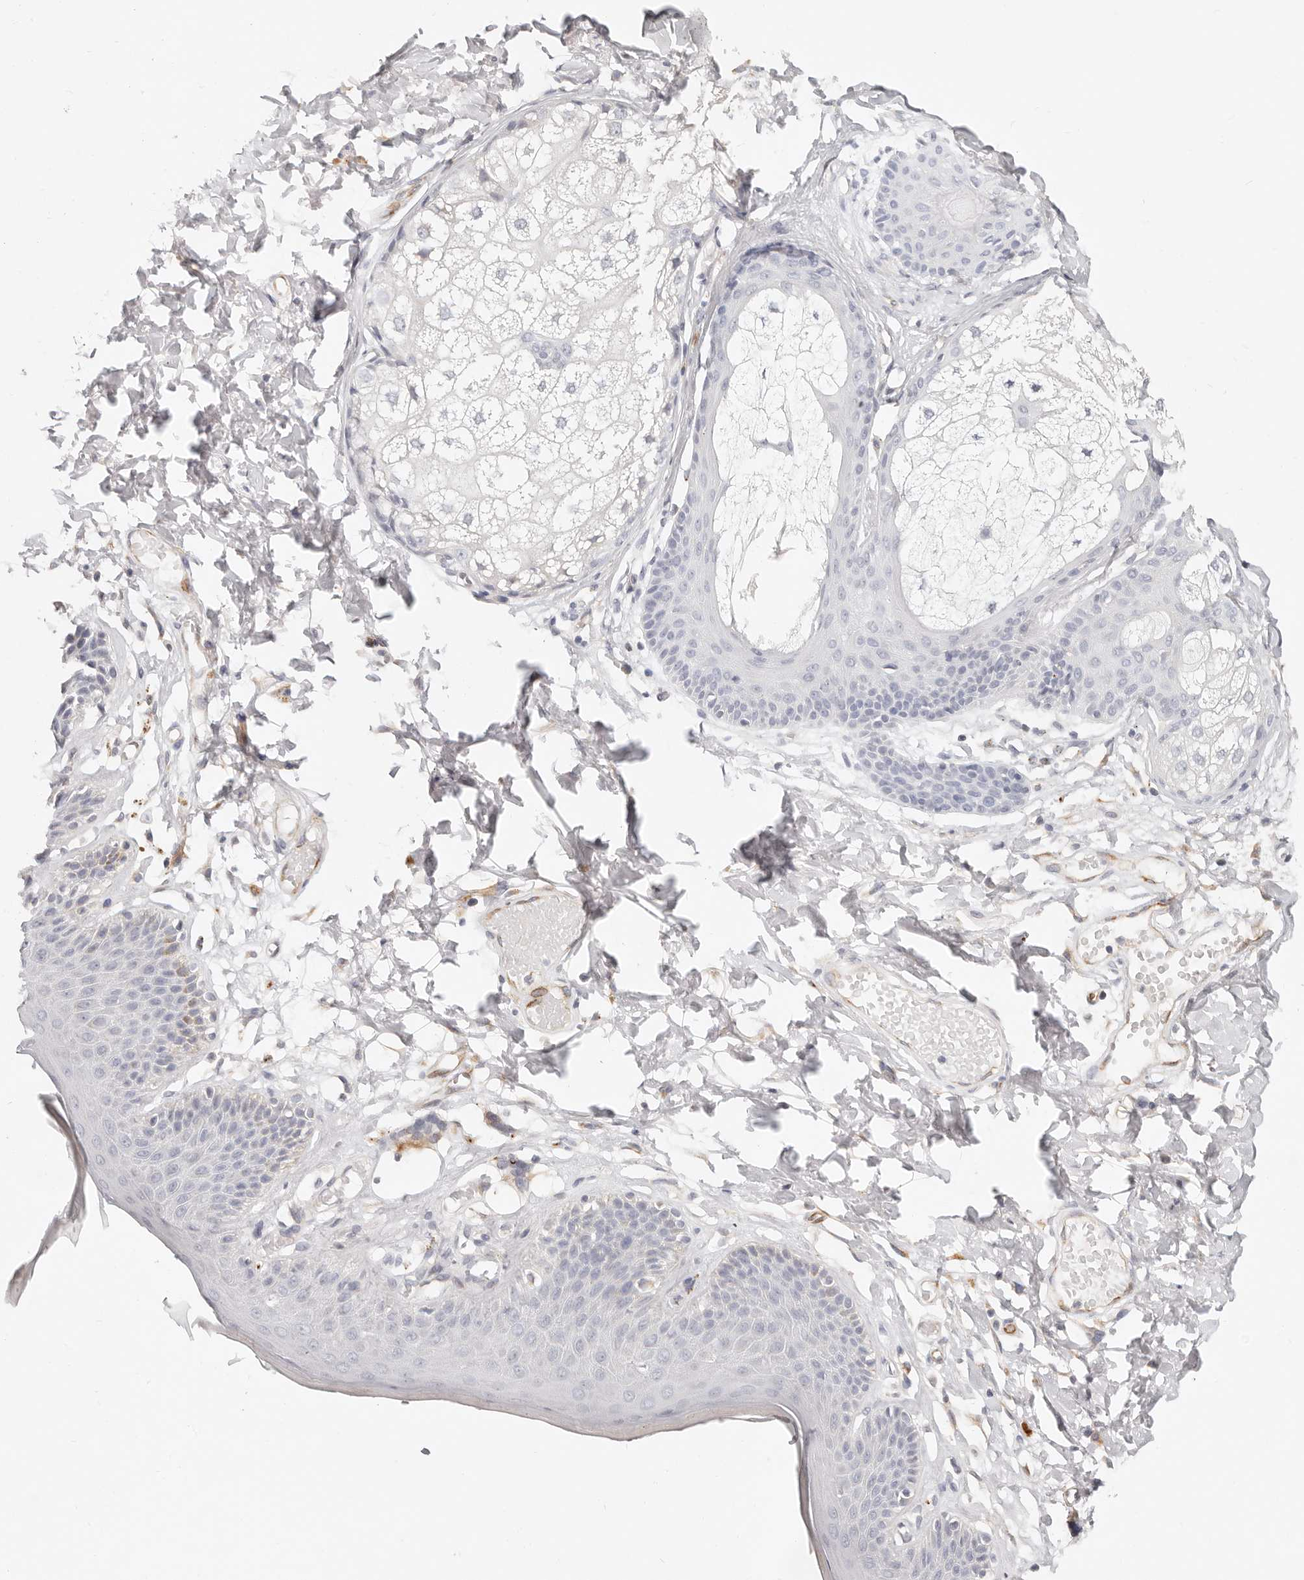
{"staining": {"intensity": "negative", "quantity": "none", "location": "none"}, "tissue": "skin", "cell_type": "Epidermal cells", "image_type": "normal", "snomed": [{"axis": "morphology", "description": "Normal tissue, NOS"}, {"axis": "topography", "description": "Vulva"}], "caption": "Micrograph shows no protein staining in epidermal cells of normal skin. The staining is performed using DAB (3,3'-diaminobenzidine) brown chromogen with nuclei counter-stained in using hematoxylin.", "gene": "ZRANB1", "patient": {"sex": "female", "age": 73}}